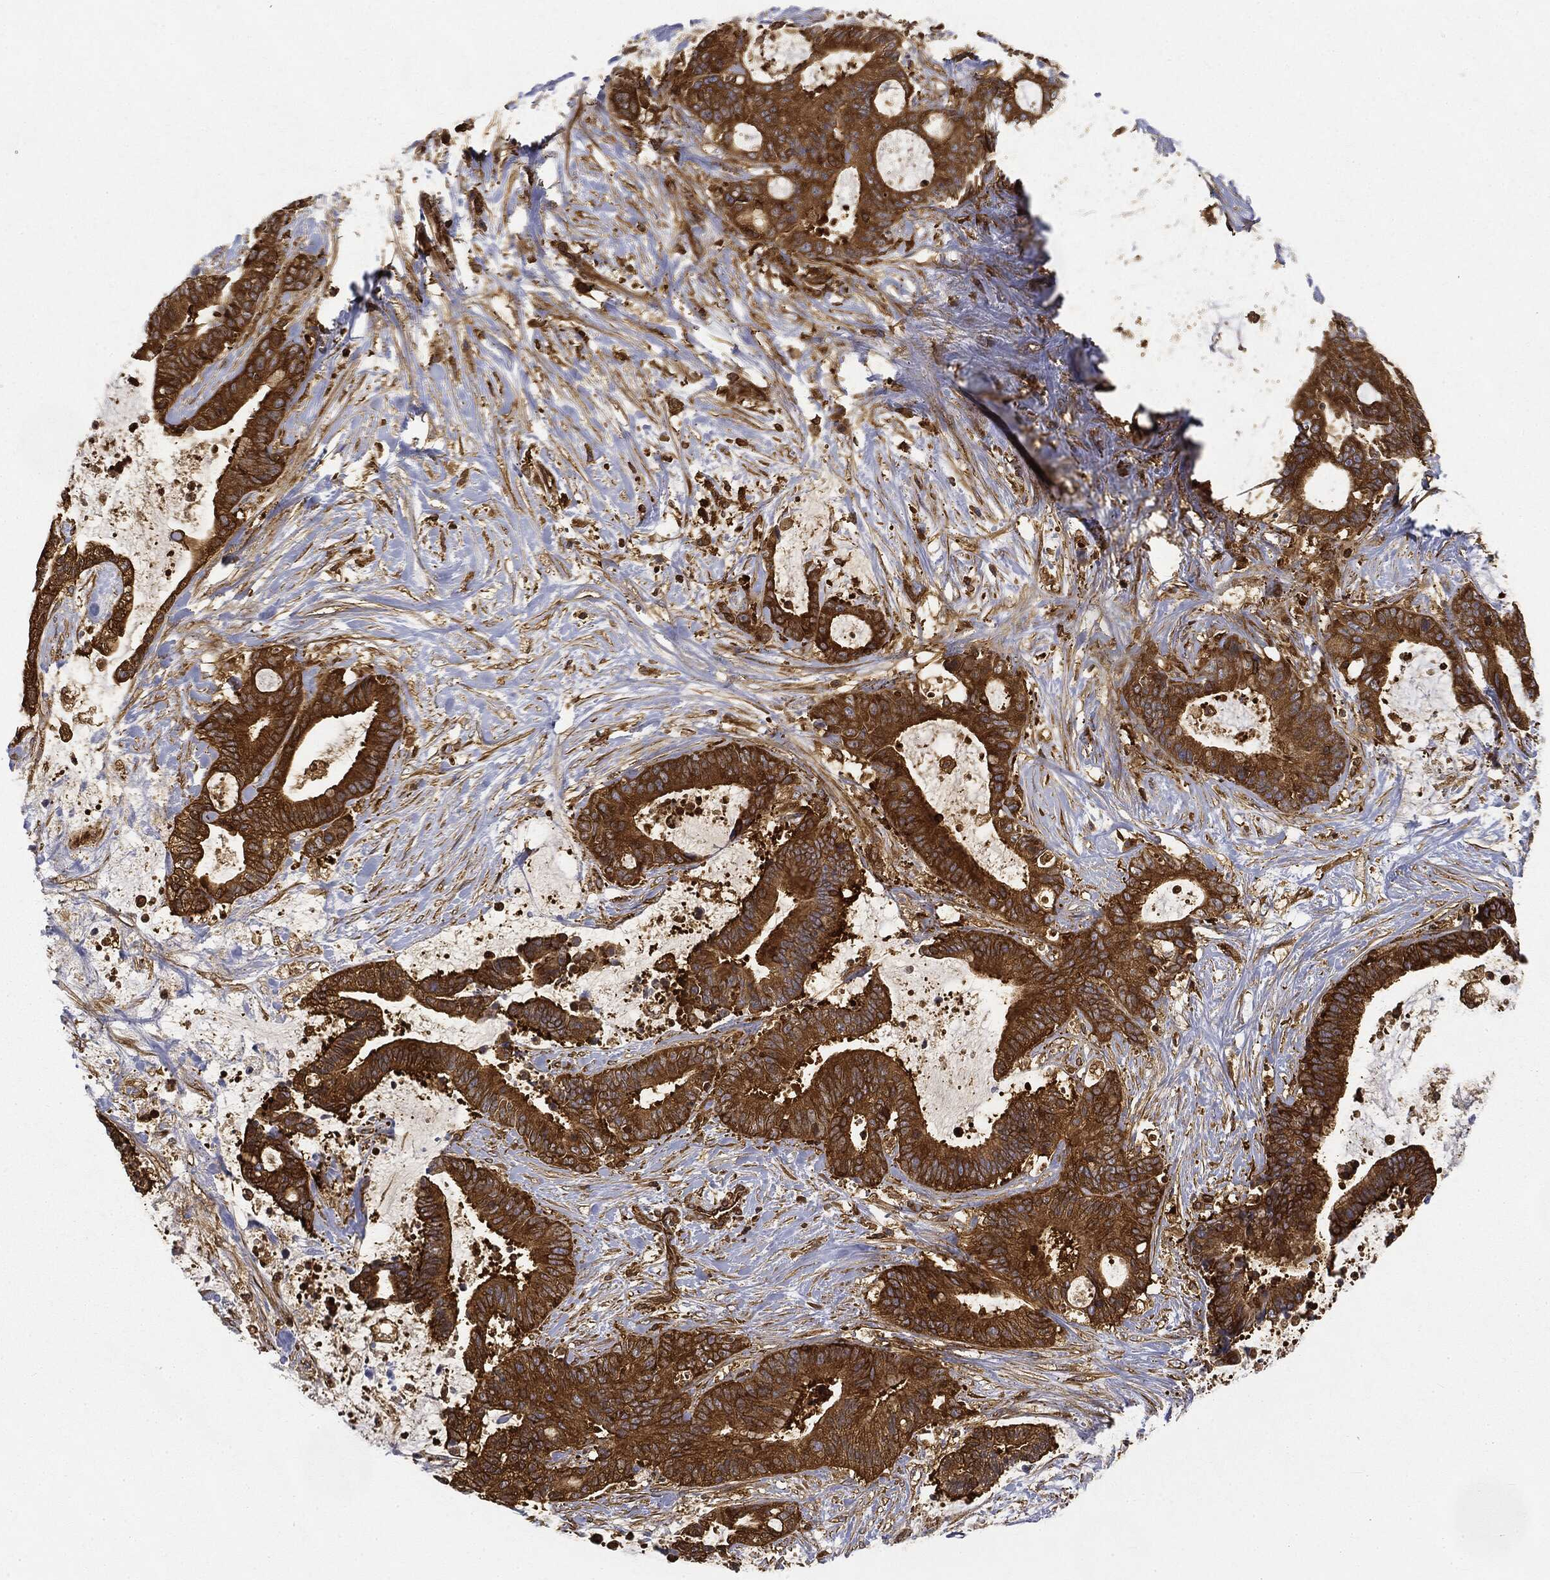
{"staining": {"intensity": "strong", "quantity": ">75%", "location": "cytoplasmic/membranous"}, "tissue": "liver cancer", "cell_type": "Tumor cells", "image_type": "cancer", "snomed": [{"axis": "morphology", "description": "Cholangiocarcinoma"}, {"axis": "topography", "description": "Liver"}], "caption": "Liver cancer was stained to show a protein in brown. There is high levels of strong cytoplasmic/membranous positivity in approximately >75% of tumor cells.", "gene": "WDR1", "patient": {"sex": "female", "age": 73}}